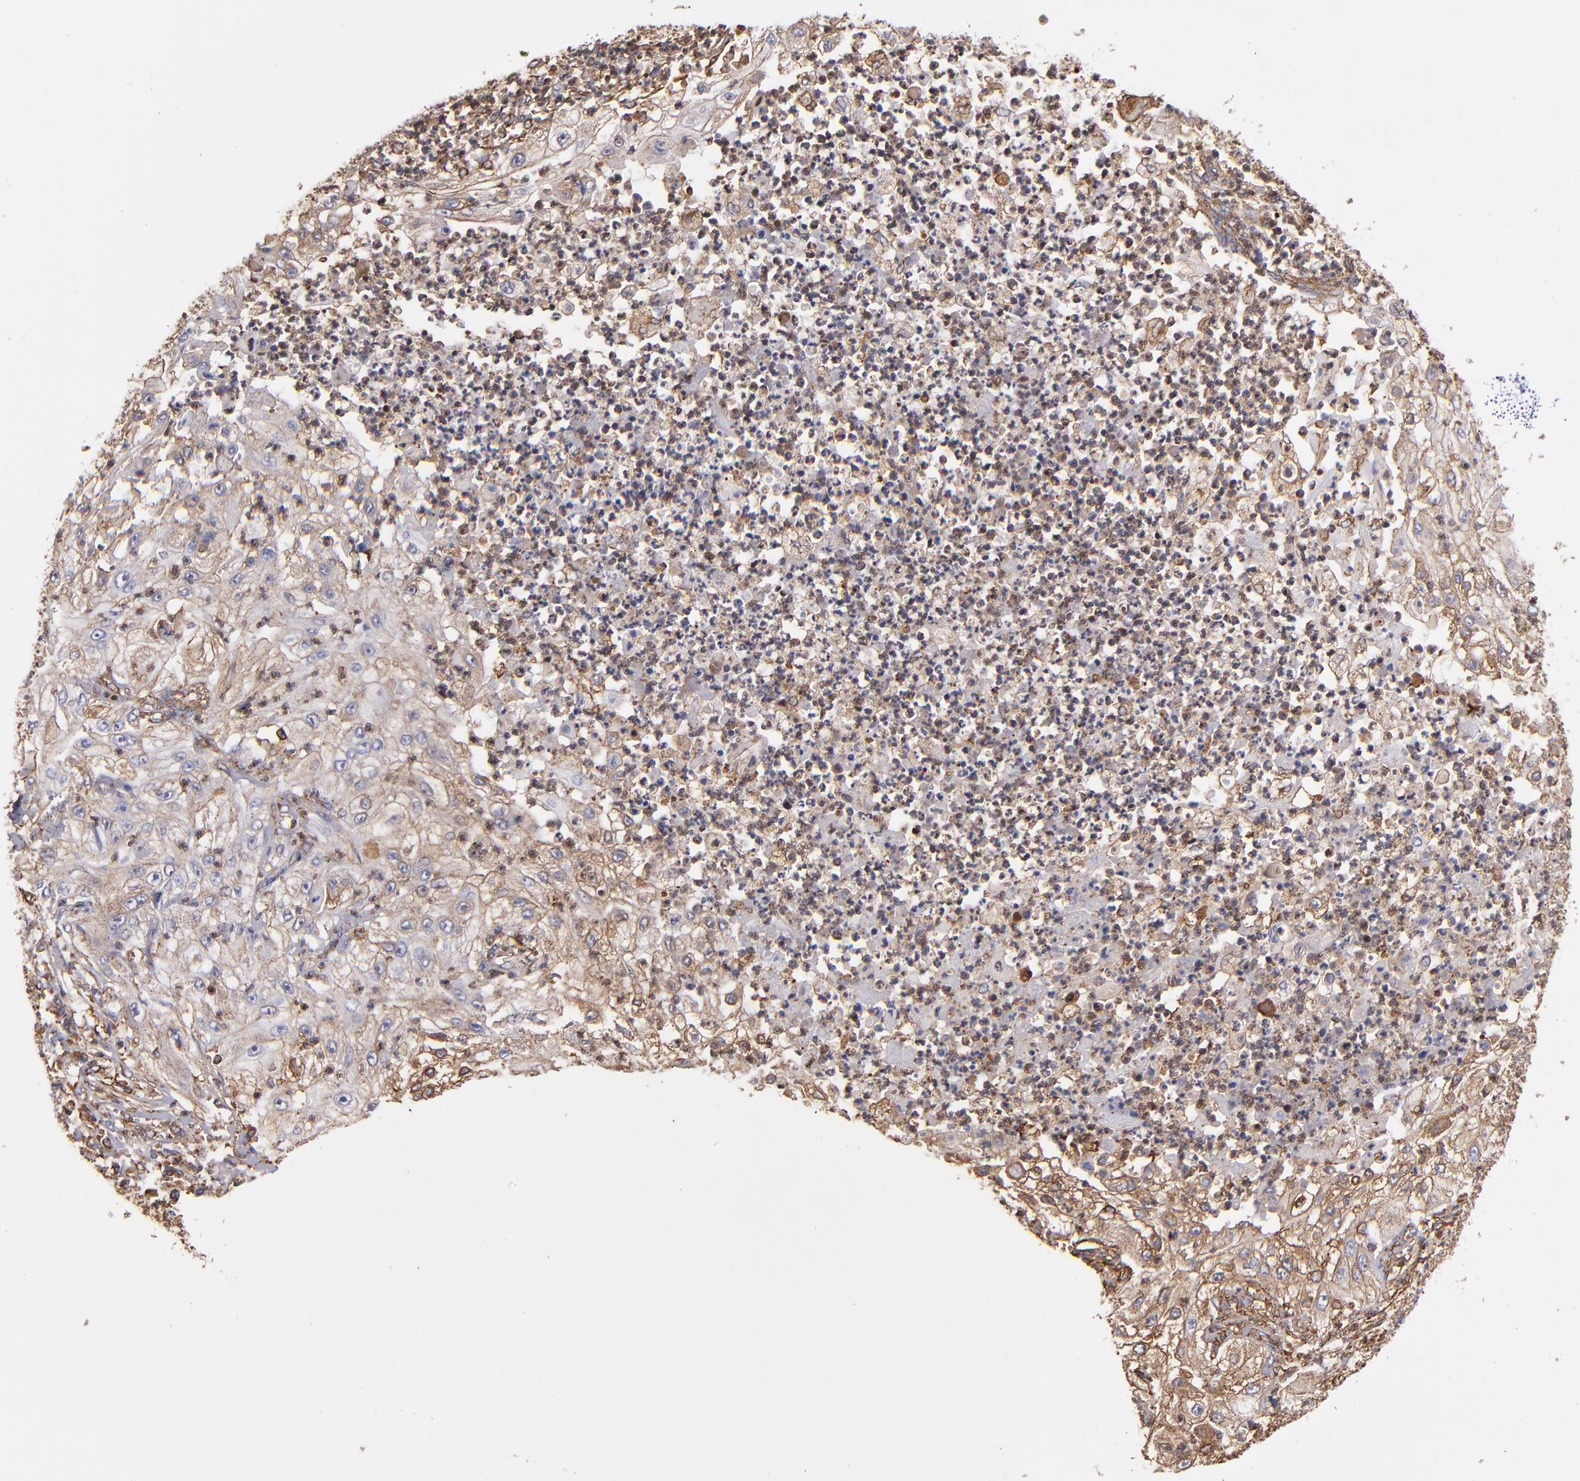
{"staining": {"intensity": "negative", "quantity": "none", "location": "none"}, "tissue": "lung cancer", "cell_type": "Tumor cells", "image_type": "cancer", "snomed": [{"axis": "morphology", "description": "Inflammation, NOS"}, {"axis": "morphology", "description": "Squamous cell carcinoma, NOS"}, {"axis": "topography", "description": "Lymph node"}, {"axis": "topography", "description": "Soft tissue"}, {"axis": "topography", "description": "Lung"}], "caption": "Photomicrograph shows no protein expression in tumor cells of squamous cell carcinoma (lung) tissue.", "gene": "MVP", "patient": {"sex": "male", "age": 66}}